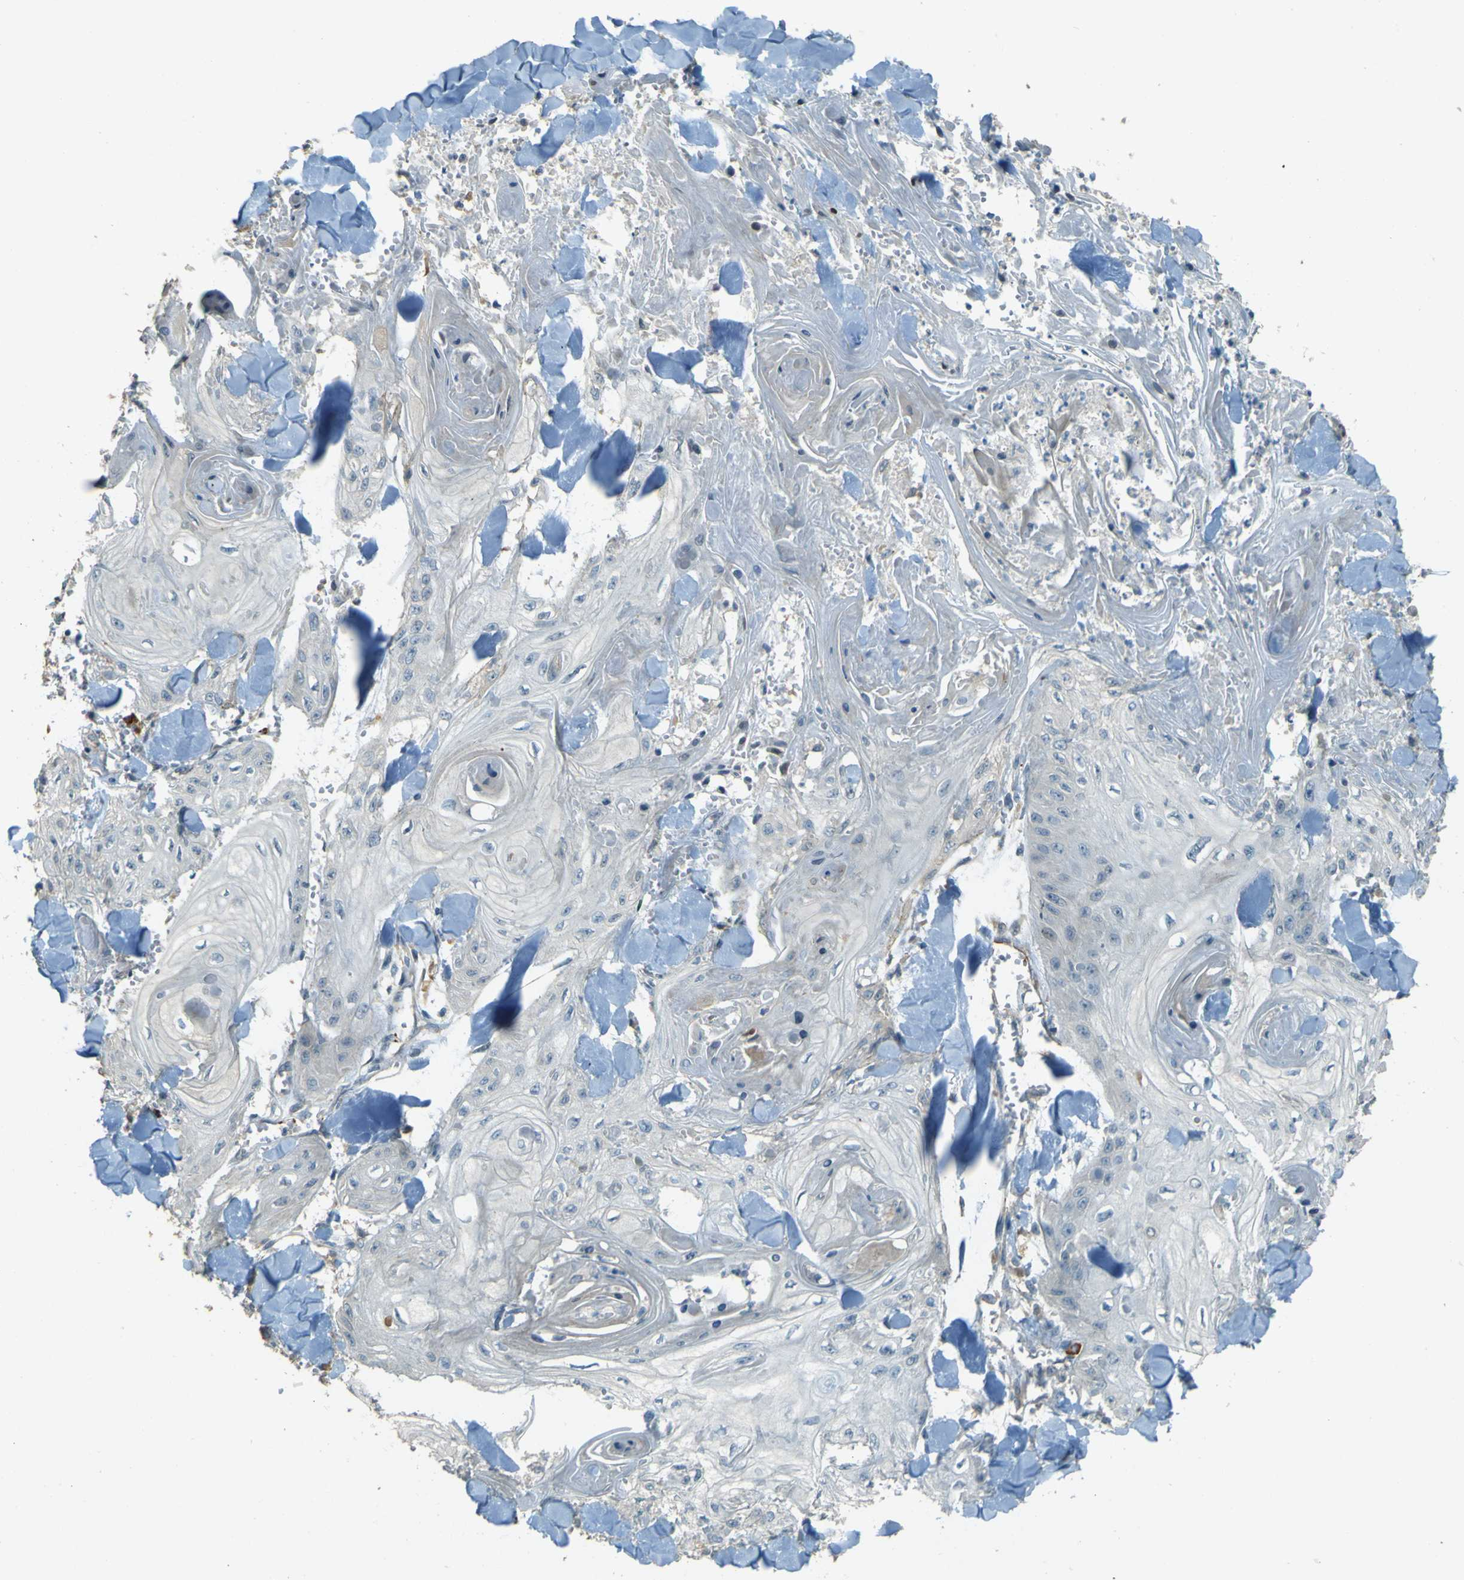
{"staining": {"intensity": "negative", "quantity": "none", "location": "none"}, "tissue": "skin cancer", "cell_type": "Tumor cells", "image_type": "cancer", "snomed": [{"axis": "morphology", "description": "Squamous cell carcinoma, NOS"}, {"axis": "topography", "description": "Skin"}], "caption": "This is an immunohistochemistry photomicrograph of skin cancer. There is no positivity in tumor cells.", "gene": "NEXN", "patient": {"sex": "male", "age": 74}}